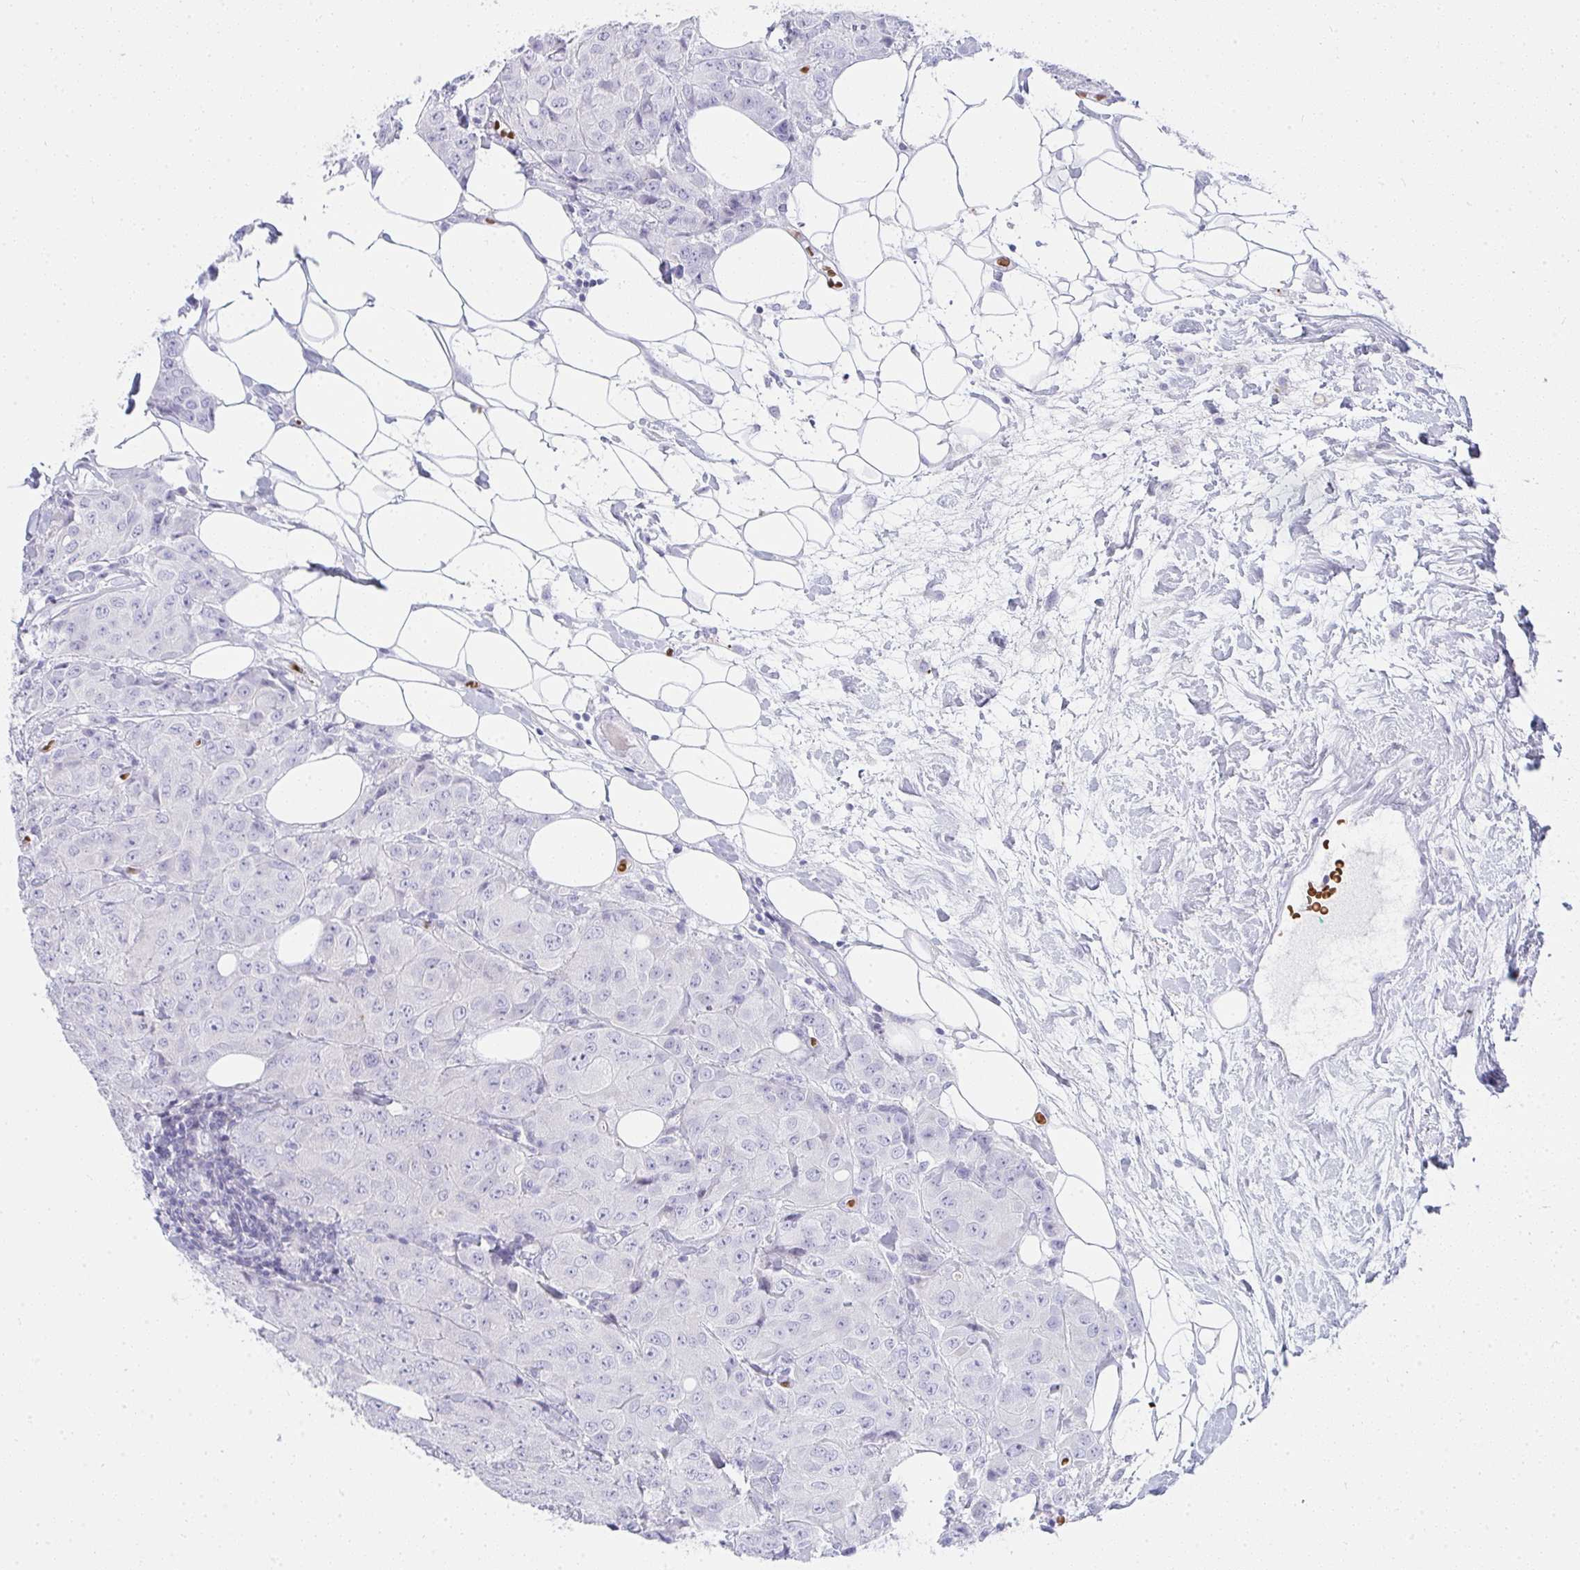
{"staining": {"intensity": "negative", "quantity": "none", "location": "none"}, "tissue": "breast cancer", "cell_type": "Tumor cells", "image_type": "cancer", "snomed": [{"axis": "morphology", "description": "Duct carcinoma"}, {"axis": "topography", "description": "Breast"}], "caption": "Invasive ductal carcinoma (breast) was stained to show a protein in brown. There is no significant expression in tumor cells.", "gene": "ZNF182", "patient": {"sex": "female", "age": 43}}